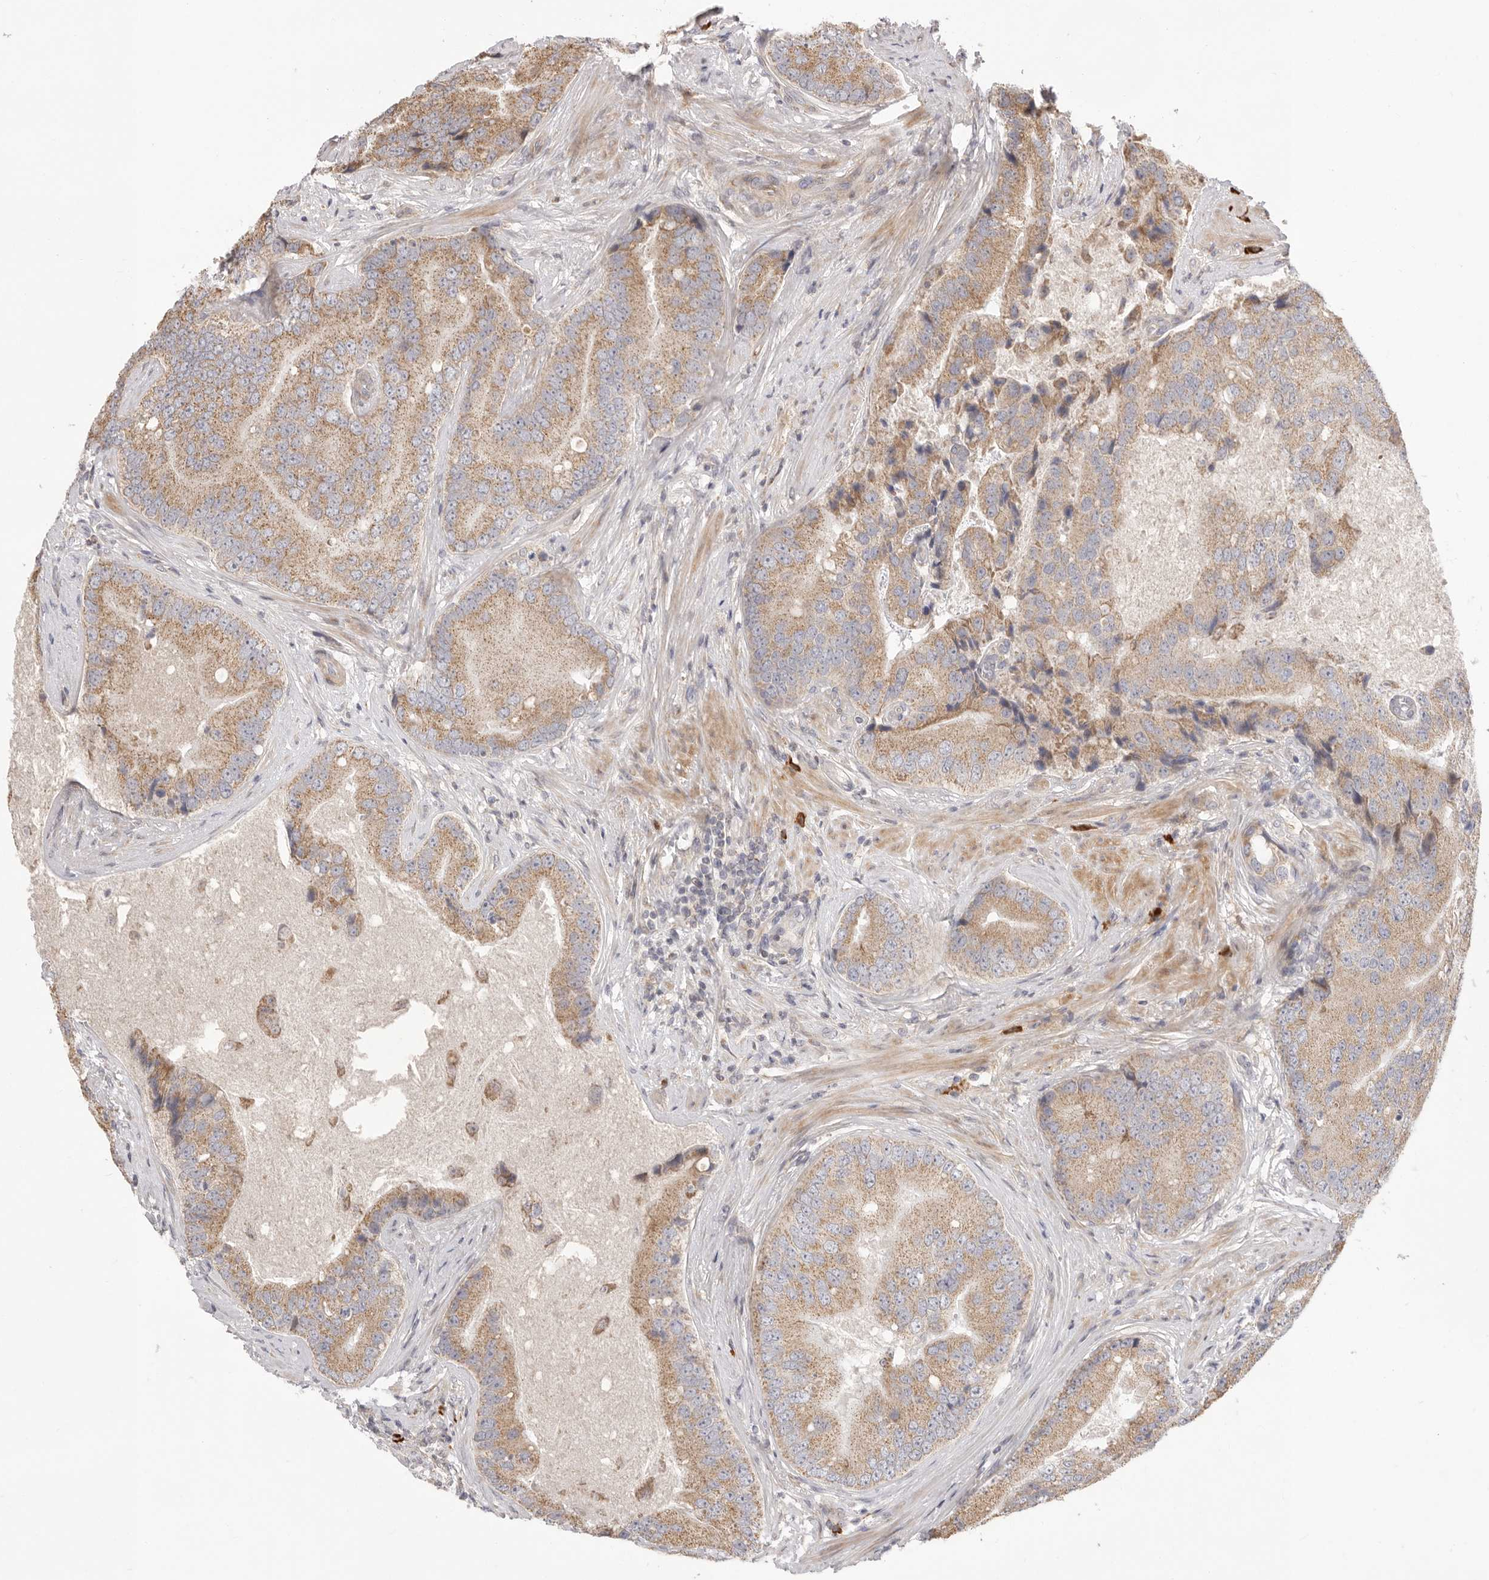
{"staining": {"intensity": "moderate", "quantity": ">75%", "location": "cytoplasmic/membranous"}, "tissue": "prostate cancer", "cell_type": "Tumor cells", "image_type": "cancer", "snomed": [{"axis": "morphology", "description": "Adenocarcinoma, High grade"}, {"axis": "topography", "description": "Prostate"}], "caption": "A medium amount of moderate cytoplasmic/membranous expression is present in approximately >75% of tumor cells in prostate cancer tissue.", "gene": "USH1C", "patient": {"sex": "male", "age": 70}}